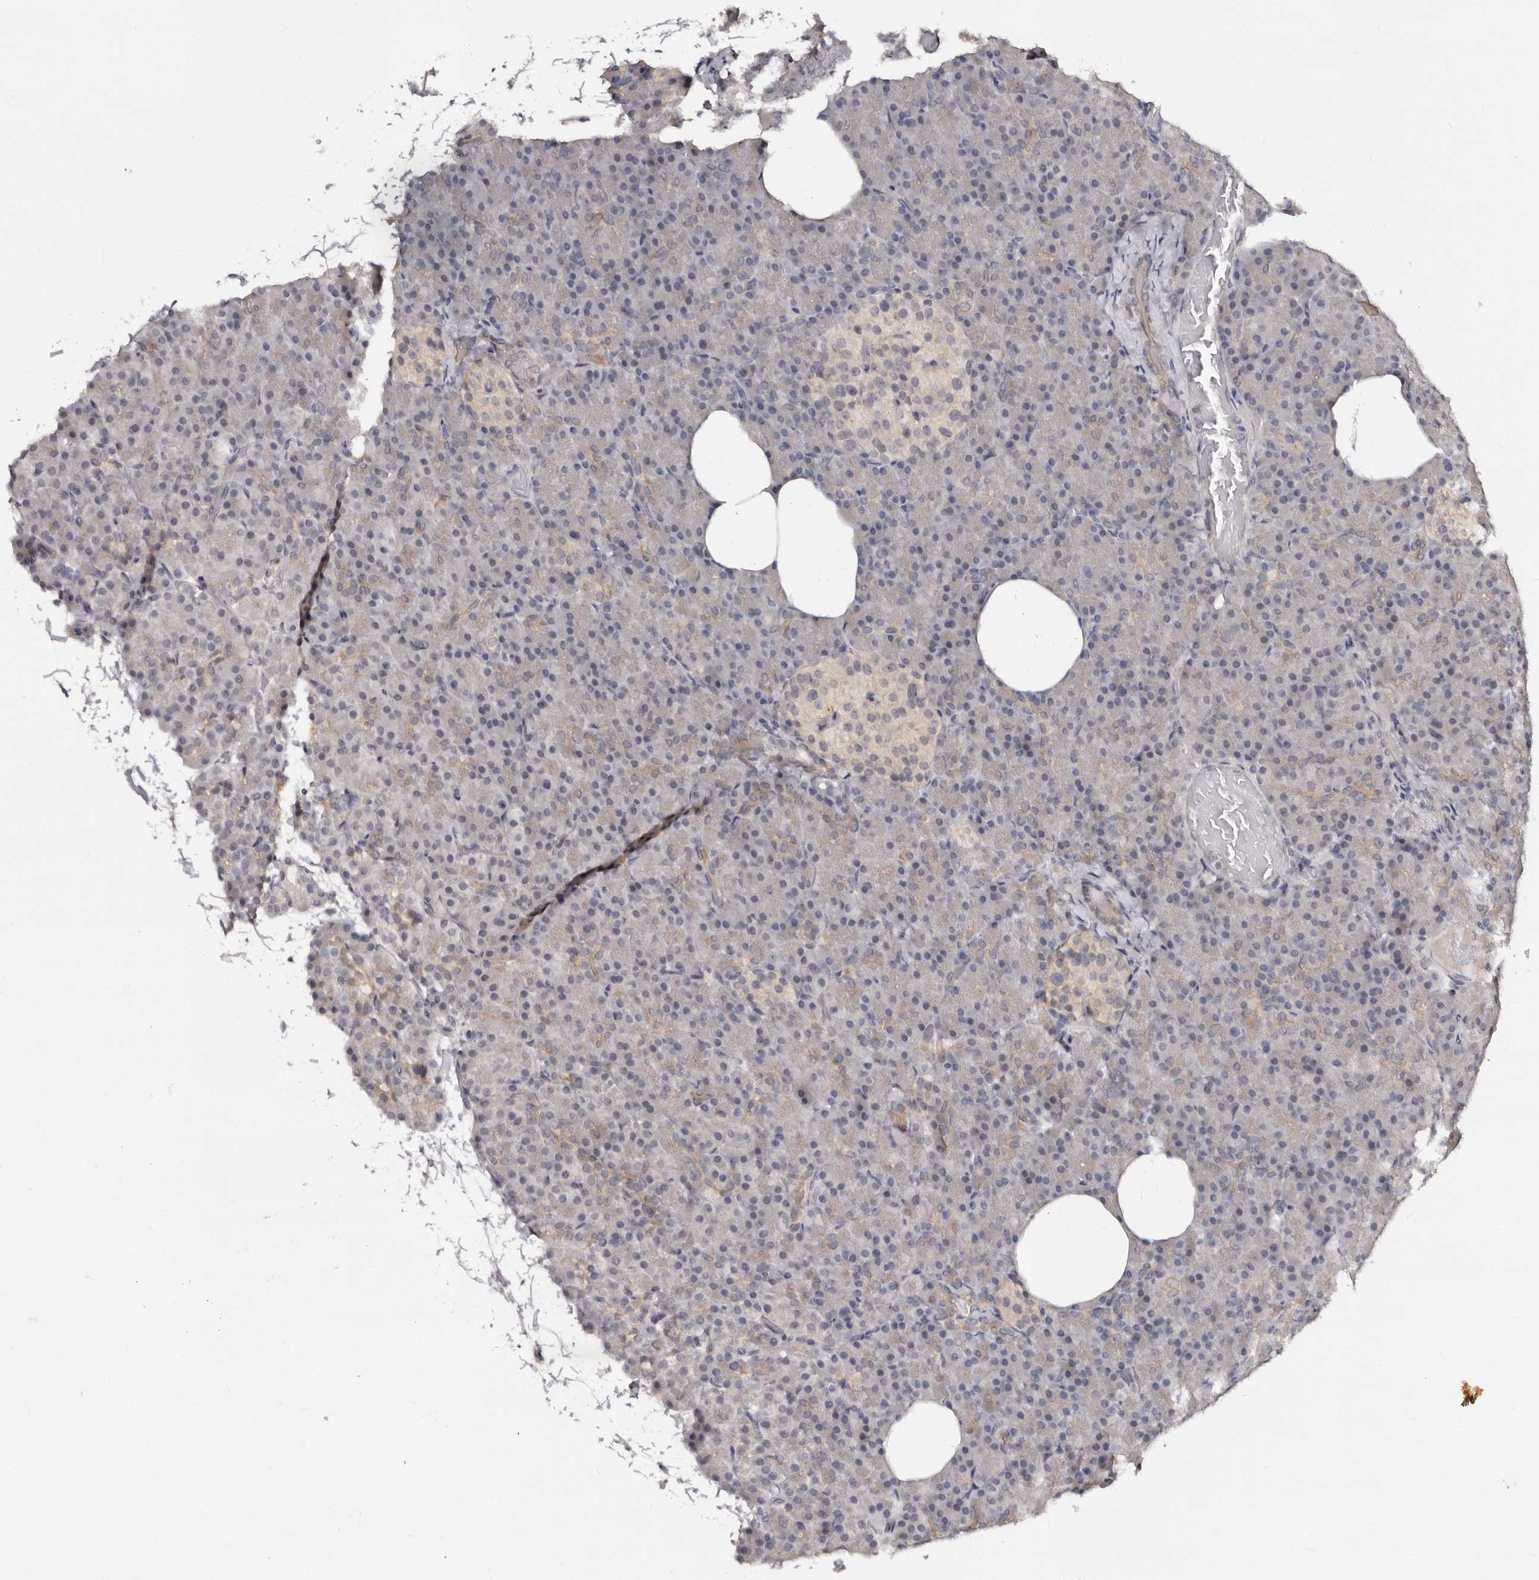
{"staining": {"intensity": "weak", "quantity": "<25%", "location": "cytoplasmic/membranous,nuclear"}, "tissue": "pancreas", "cell_type": "Exocrine glandular cells", "image_type": "normal", "snomed": [{"axis": "morphology", "description": "Normal tissue, NOS"}, {"axis": "topography", "description": "Pancreas"}], "caption": "Immunohistochemistry photomicrograph of unremarkable pancreas stained for a protein (brown), which reveals no positivity in exocrine glandular cells. (DAB (3,3'-diaminobenzidine) immunohistochemistry with hematoxylin counter stain).", "gene": "TBC1D22B", "patient": {"sex": "female", "age": 43}}